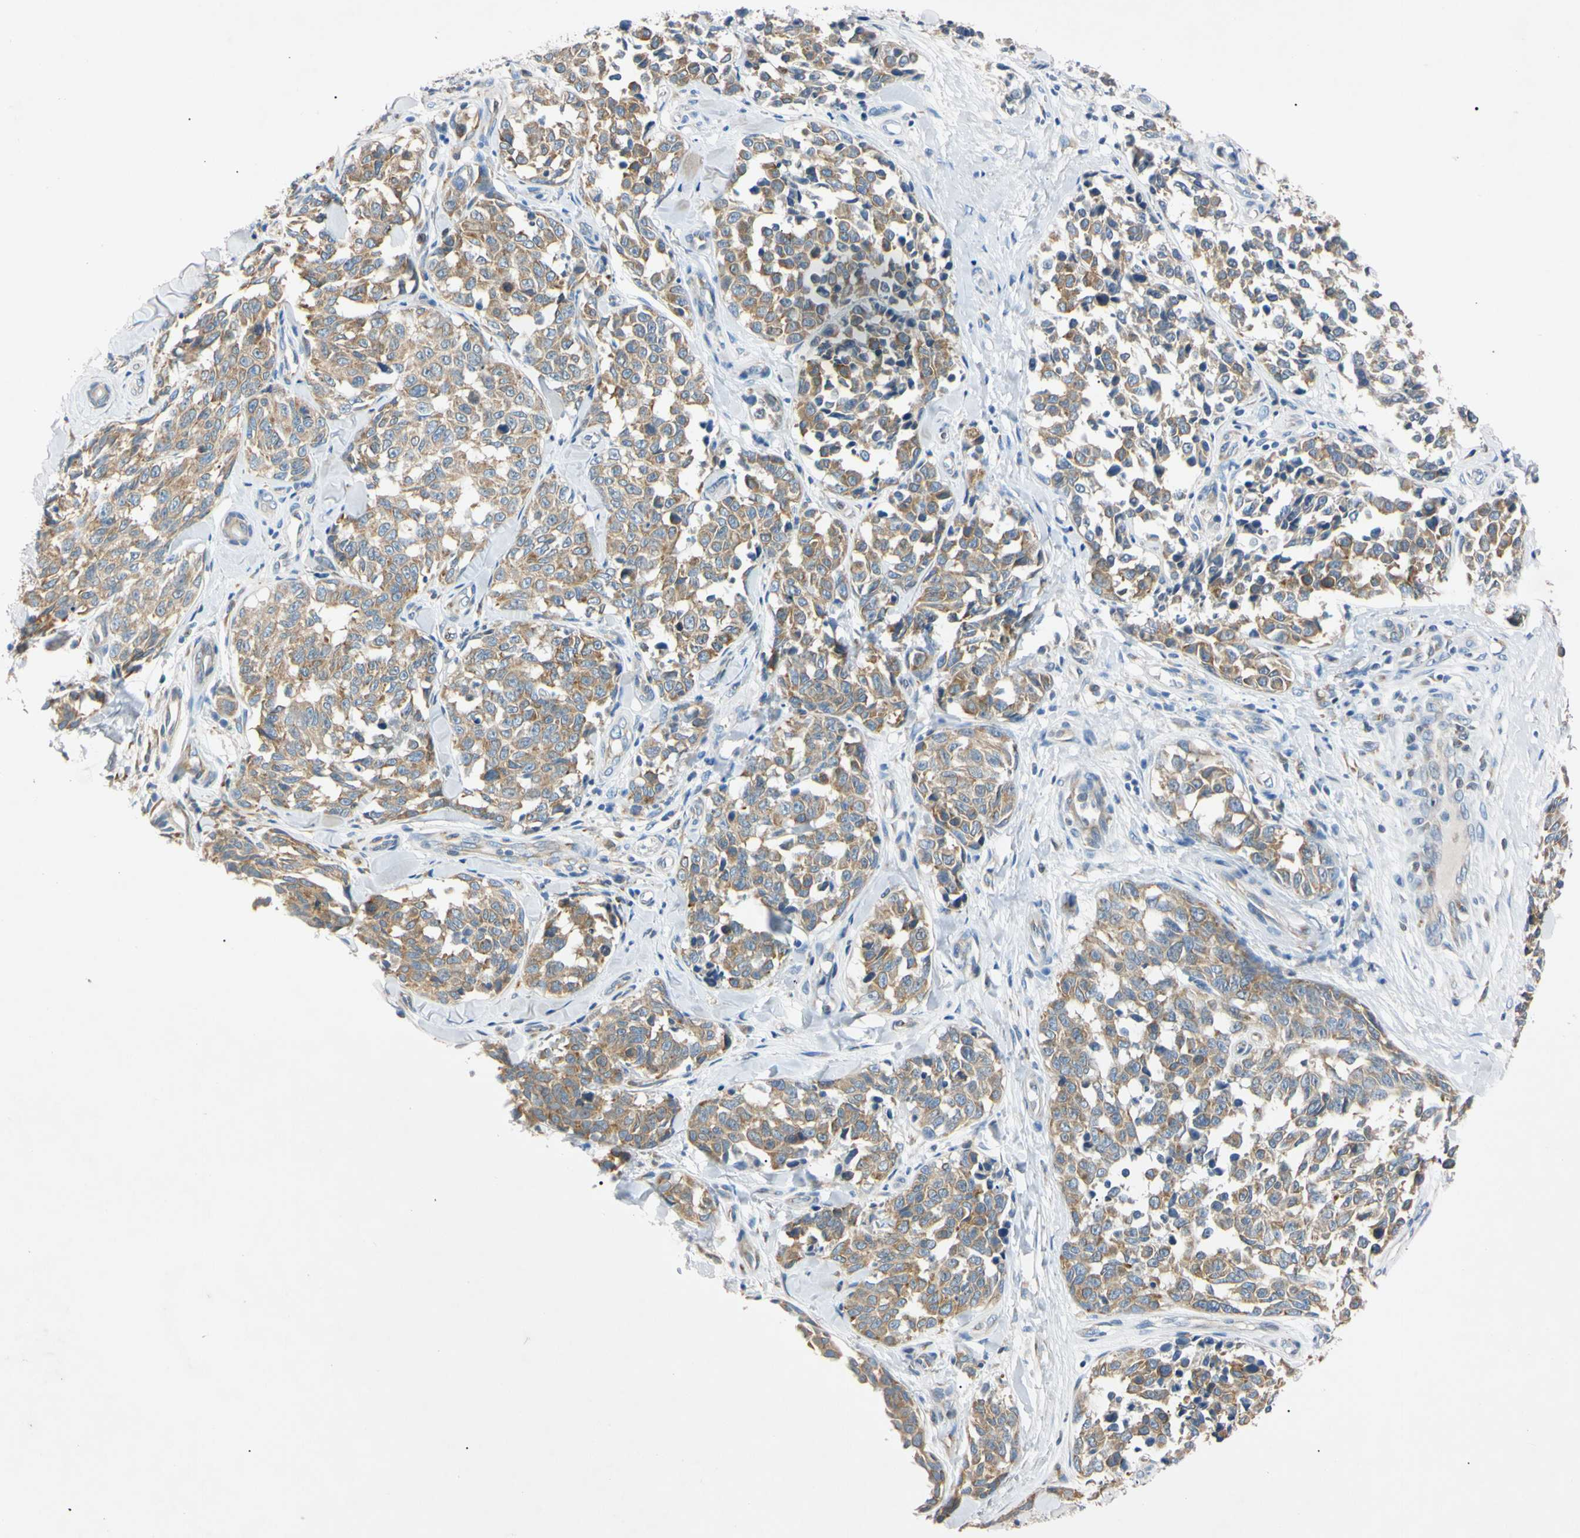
{"staining": {"intensity": "moderate", "quantity": ">75%", "location": "cytoplasmic/membranous"}, "tissue": "melanoma", "cell_type": "Tumor cells", "image_type": "cancer", "snomed": [{"axis": "morphology", "description": "Malignant melanoma, NOS"}, {"axis": "topography", "description": "Skin"}], "caption": "Immunohistochemical staining of human malignant melanoma demonstrates moderate cytoplasmic/membranous protein expression in about >75% of tumor cells.", "gene": "DNAJB12", "patient": {"sex": "female", "age": 64}}